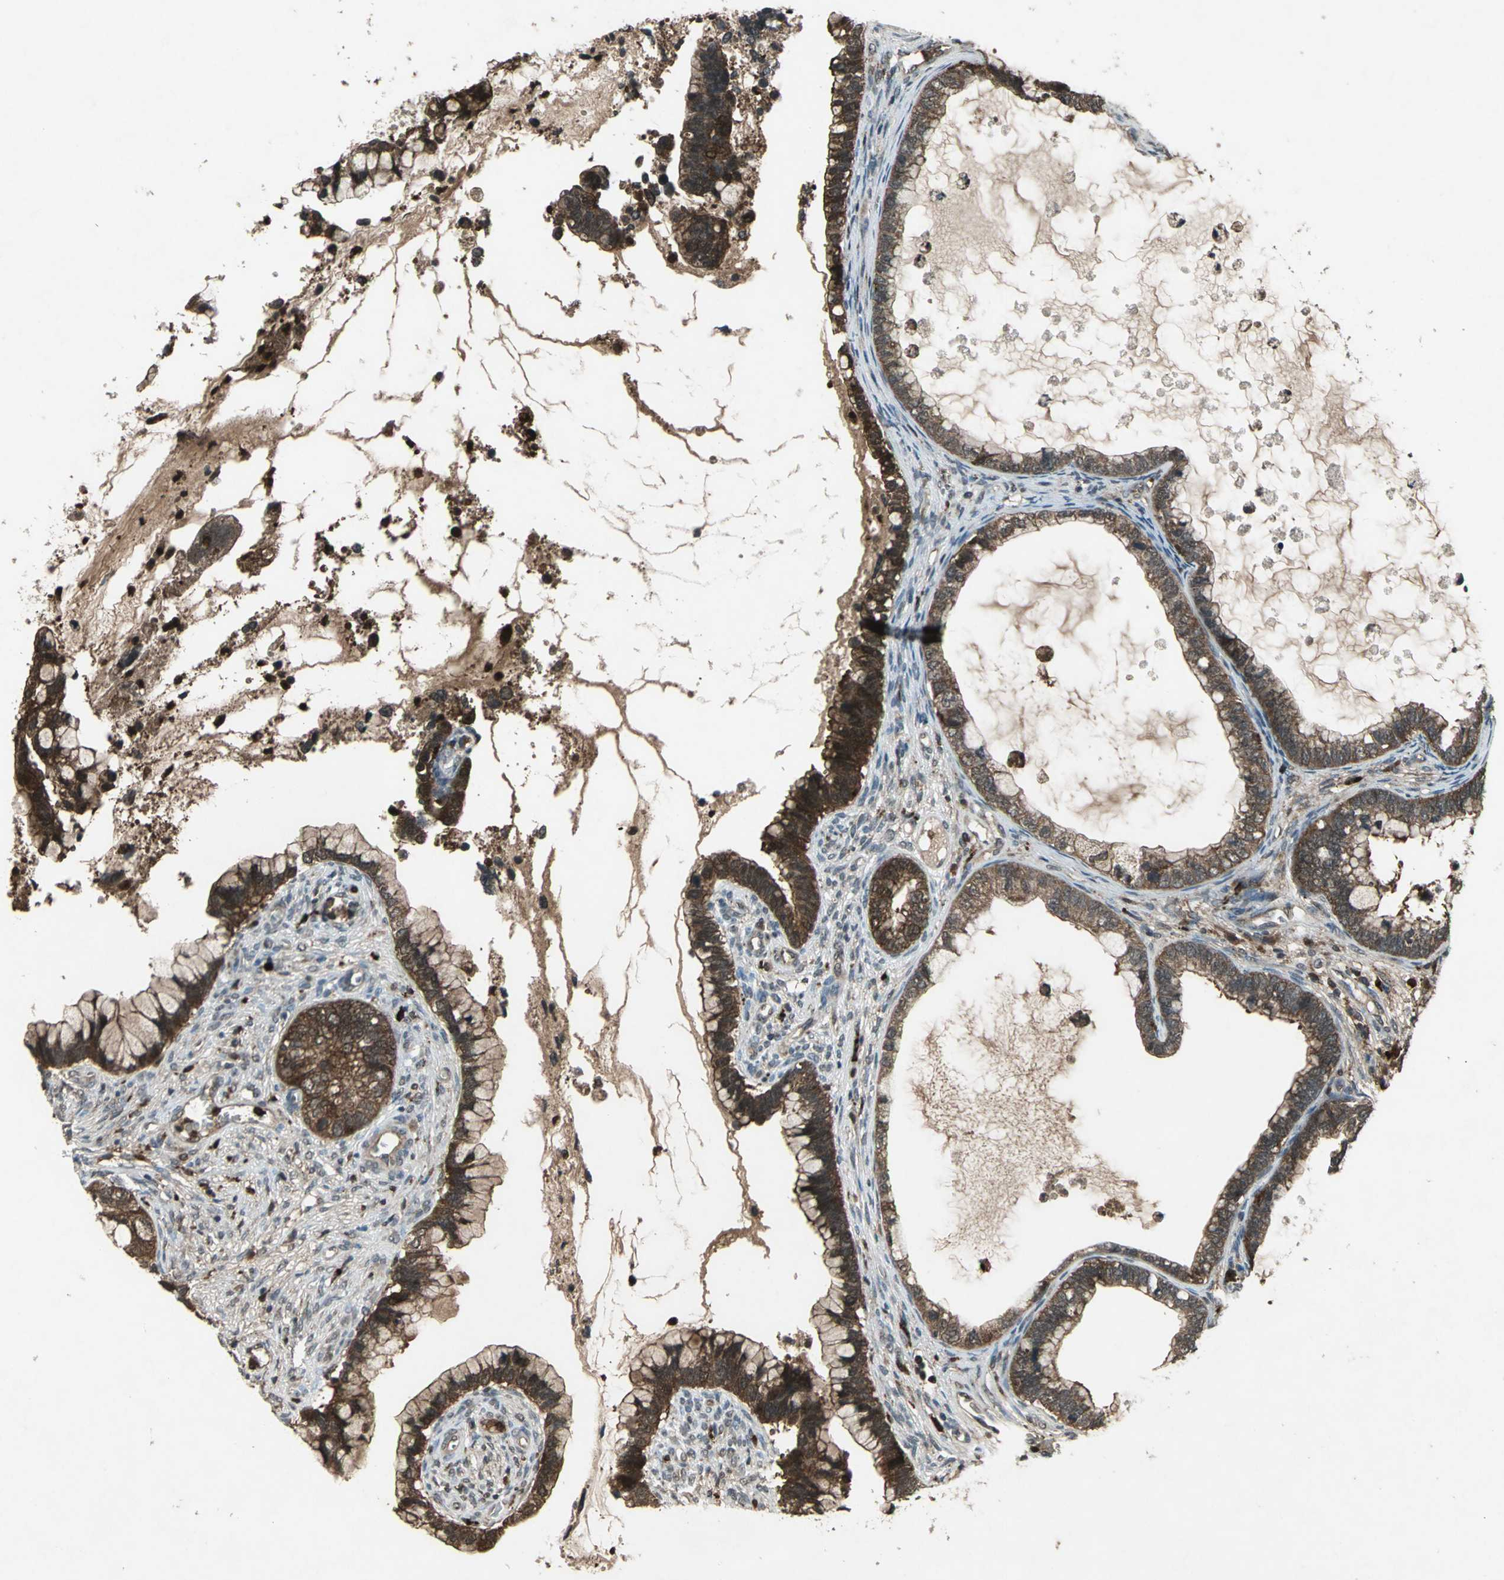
{"staining": {"intensity": "strong", "quantity": ">75%", "location": "cytoplasmic/membranous"}, "tissue": "cervical cancer", "cell_type": "Tumor cells", "image_type": "cancer", "snomed": [{"axis": "morphology", "description": "Adenocarcinoma, NOS"}, {"axis": "topography", "description": "Cervix"}], "caption": "Immunohistochemistry staining of adenocarcinoma (cervical), which reveals high levels of strong cytoplasmic/membranous positivity in approximately >75% of tumor cells indicating strong cytoplasmic/membranous protein positivity. The staining was performed using DAB (3,3'-diaminobenzidine) (brown) for protein detection and nuclei were counterstained in hematoxylin (blue).", "gene": "PYCARD", "patient": {"sex": "female", "age": 44}}